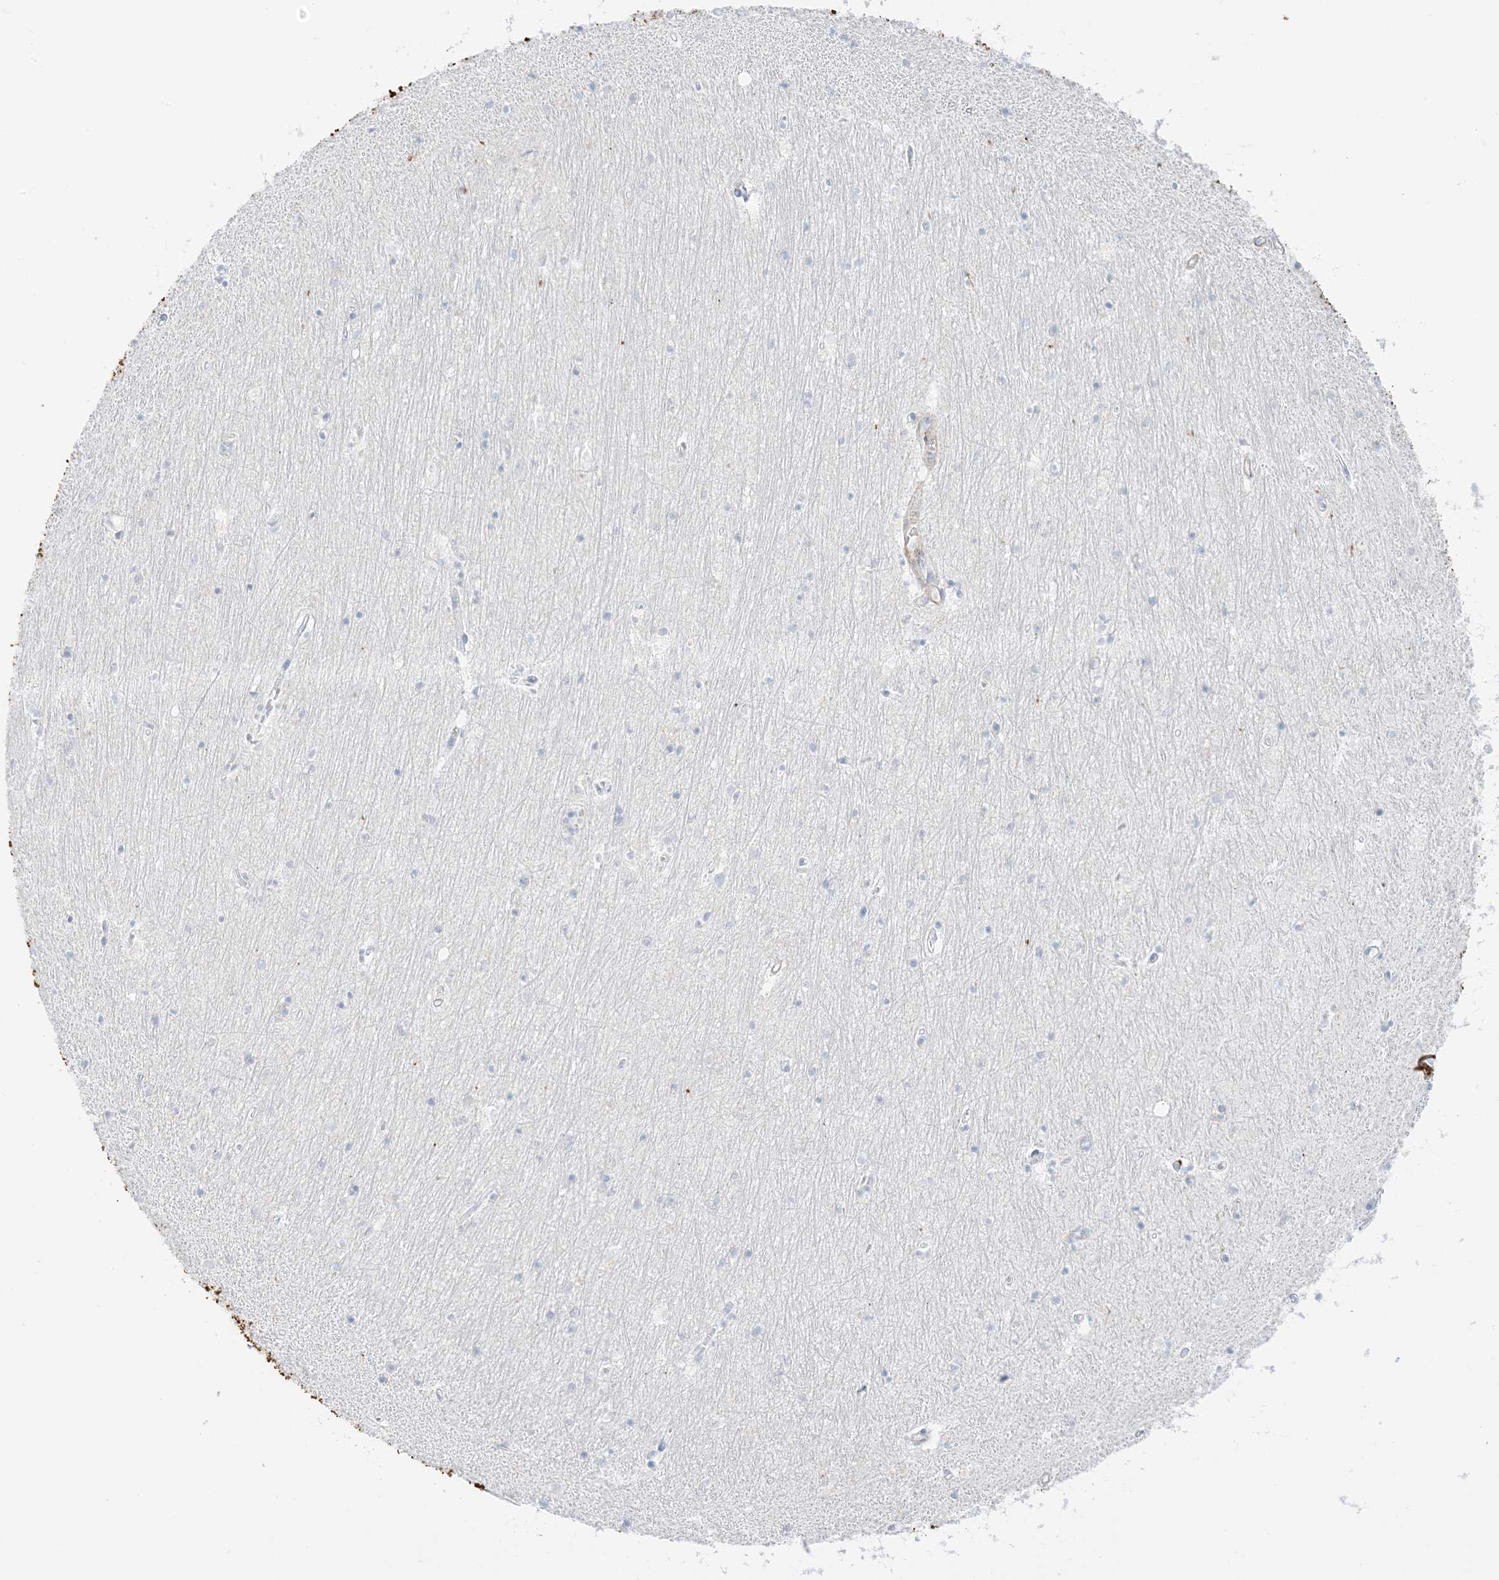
{"staining": {"intensity": "negative", "quantity": "none", "location": "none"}, "tissue": "hippocampus", "cell_type": "Glial cells", "image_type": "normal", "snomed": [{"axis": "morphology", "description": "Normal tissue, NOS"}, {"axis": "topography", "description": "Hippocampus"}], "caption": "Immunohistochemistry photomicrograph of benign hippocampus: human hippocampus stained with DAB shows no significant protein staining in glial cells.", "gene": "SLC22A13", "patient": {"sex": "female", "age": 64}}